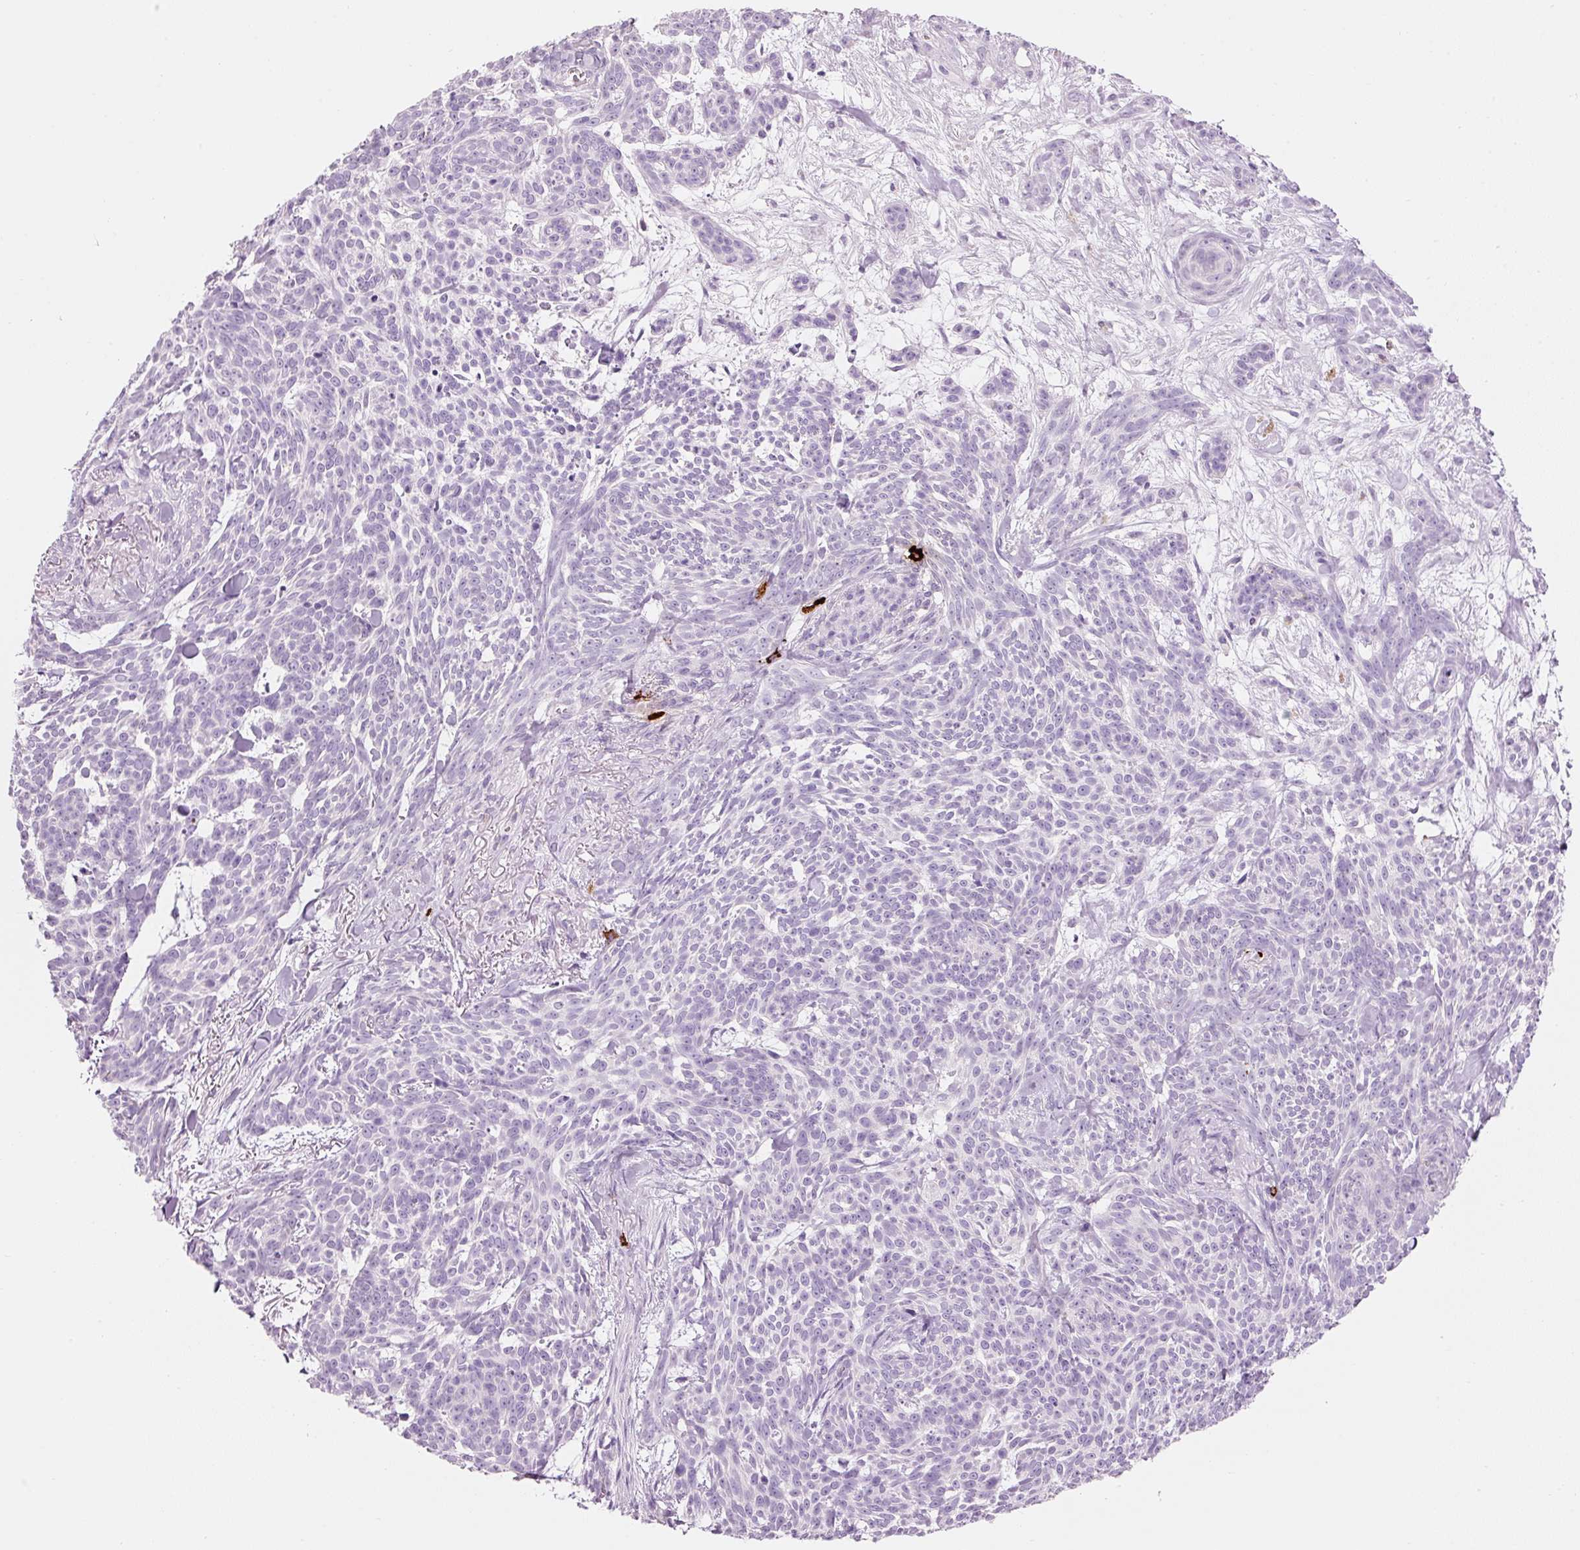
{"staining": {"intensity": "negative", "quantity": "none", "location": "none"}, "tissue": "skin cancer", "cell_type": "Tumor cells", "image_type": "cancer", "snomed": [{"axis": "morphology", "description": "Basal cell carcinoma"}, {"axis": "topography", "description": "Skin"}], "caption": "A high-resolution micrograph shows immunohistochemistry (IHC) staining of skin cancer, which demonstrates no significant expression in tumor cells. (Stains: DAB (3,3'-diaminobenzidine) immunohistochemistry with hematoxylin counter stain, Microscopy: brightfield microscopy at high magnification).", "gene": "CMA1", "patient": {"sex": "female", "age": 93}}